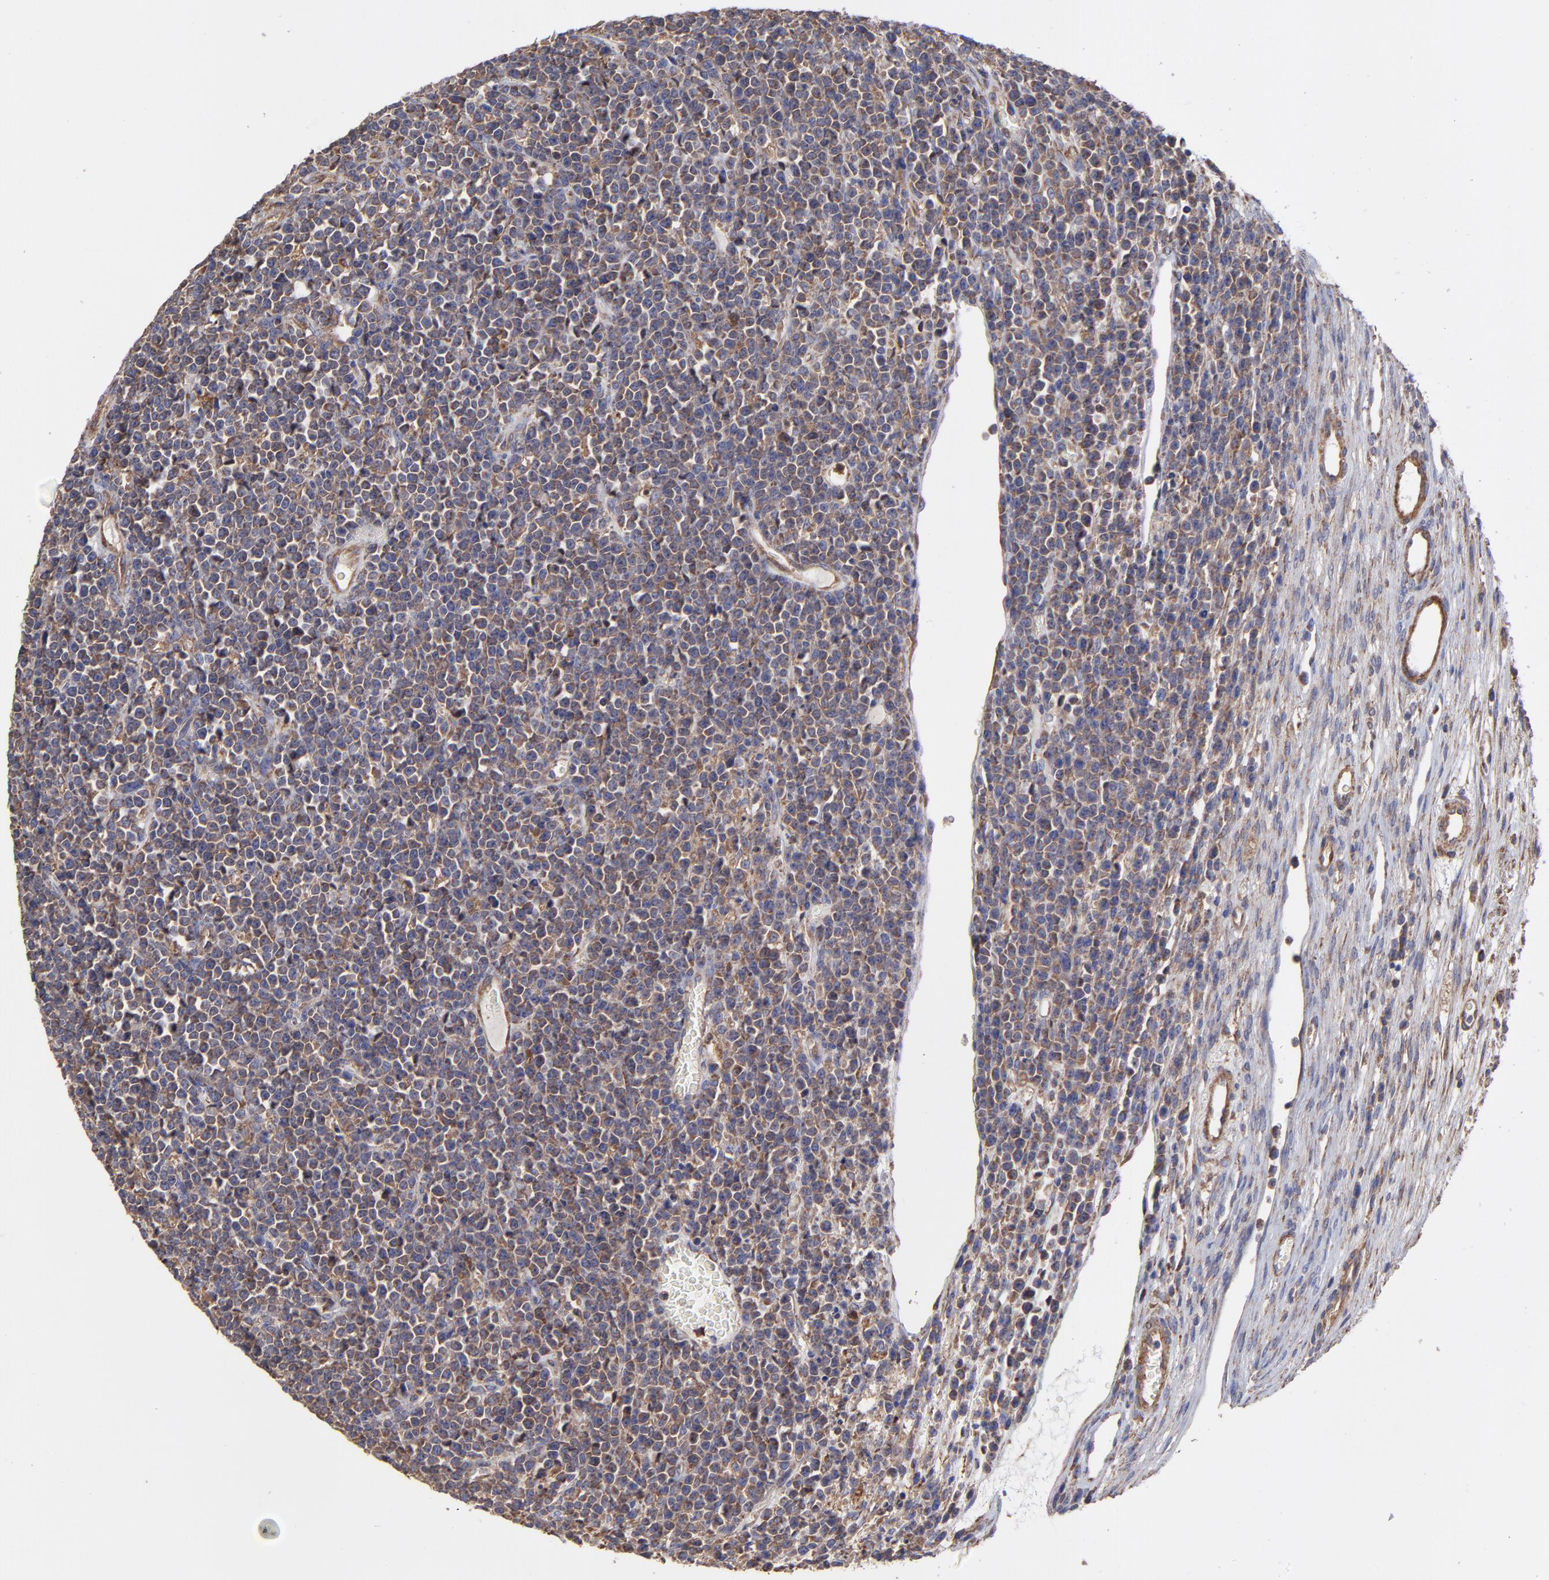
{"staining": {"intensity": "weak", "quantity": ">75%", "location": "cytoplasmic/membranous"}, "tissue": "lymphoma", "cell_type": "Tumor cells", "image_type": "cancer", "snomed": [{"axis": "morphology", "description": "Malignant lymphoma, non-Hodgkin's type, High grade"}, {"axis": "topography", "description": "Ovary"}], "caption": "Malignant lymphoma, non-Hodgkin's type (high-grade) stained with a protein marker exhibits weak staining in tumor cells.", "gene": "PFKM", "patient": {"sex": "female", "age": 56}}